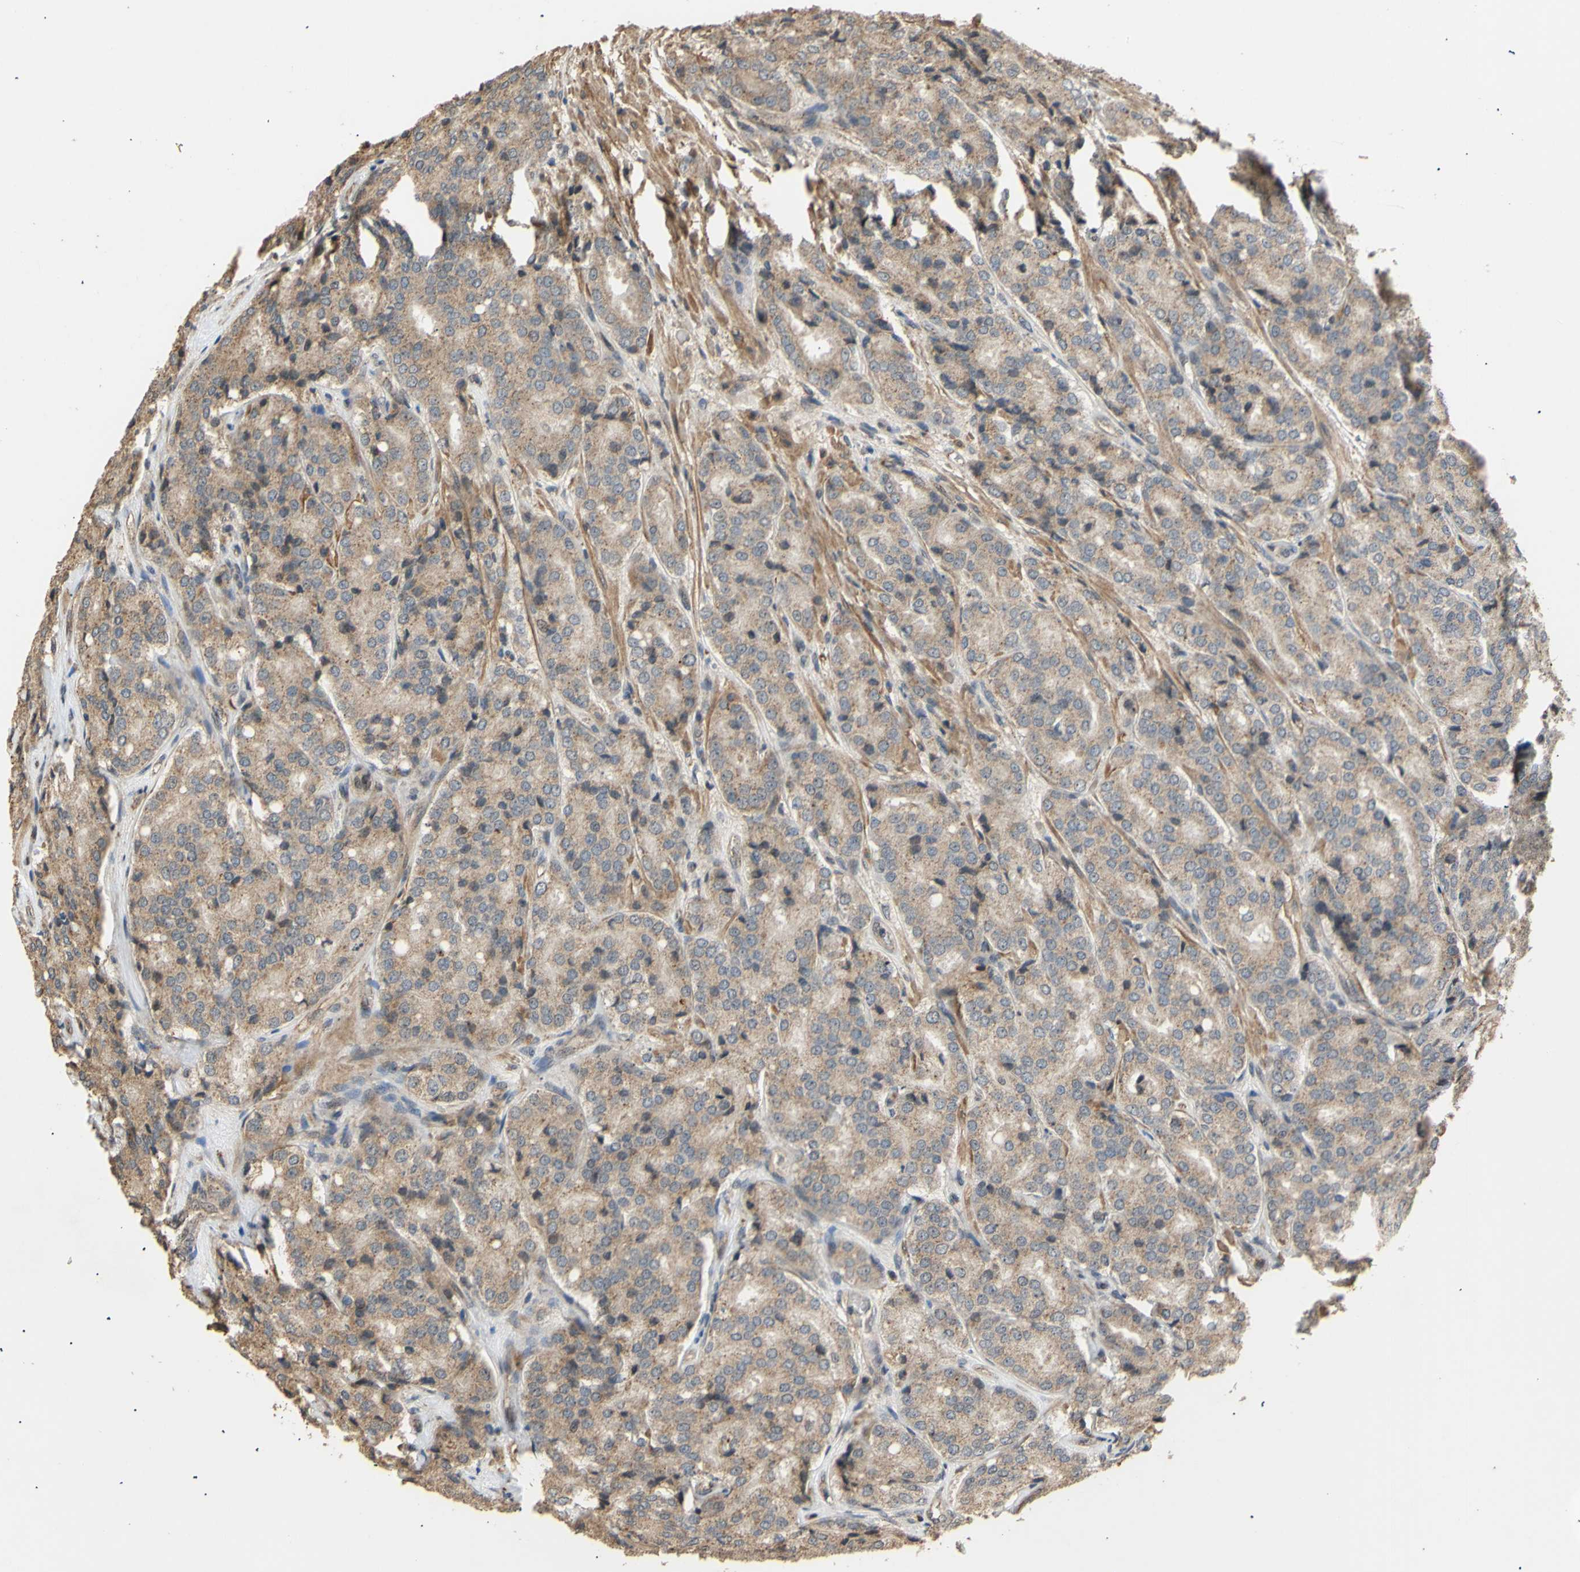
{"staining": {"intensity": "weak", "quantity": ">75%", "location": "cytoplasmic/membranous"}, "tissue": "prostate cancer", "cell_type": "Tumor cells", "image_type": "cancer", "snomed": [{"axis": "morphology", "description": "Adenocarcinoma, High grade"}, {"axis": "topography", "description": "Prostate"}], "caption": "Prostate cancer tissue exhibits weak cytoplasmic/membranous staining in about >75% of tumor cells, visualized by immunohistochemistry.", "gene": "GTF2E2", "patient": {"sex": "male", "age": 65}}